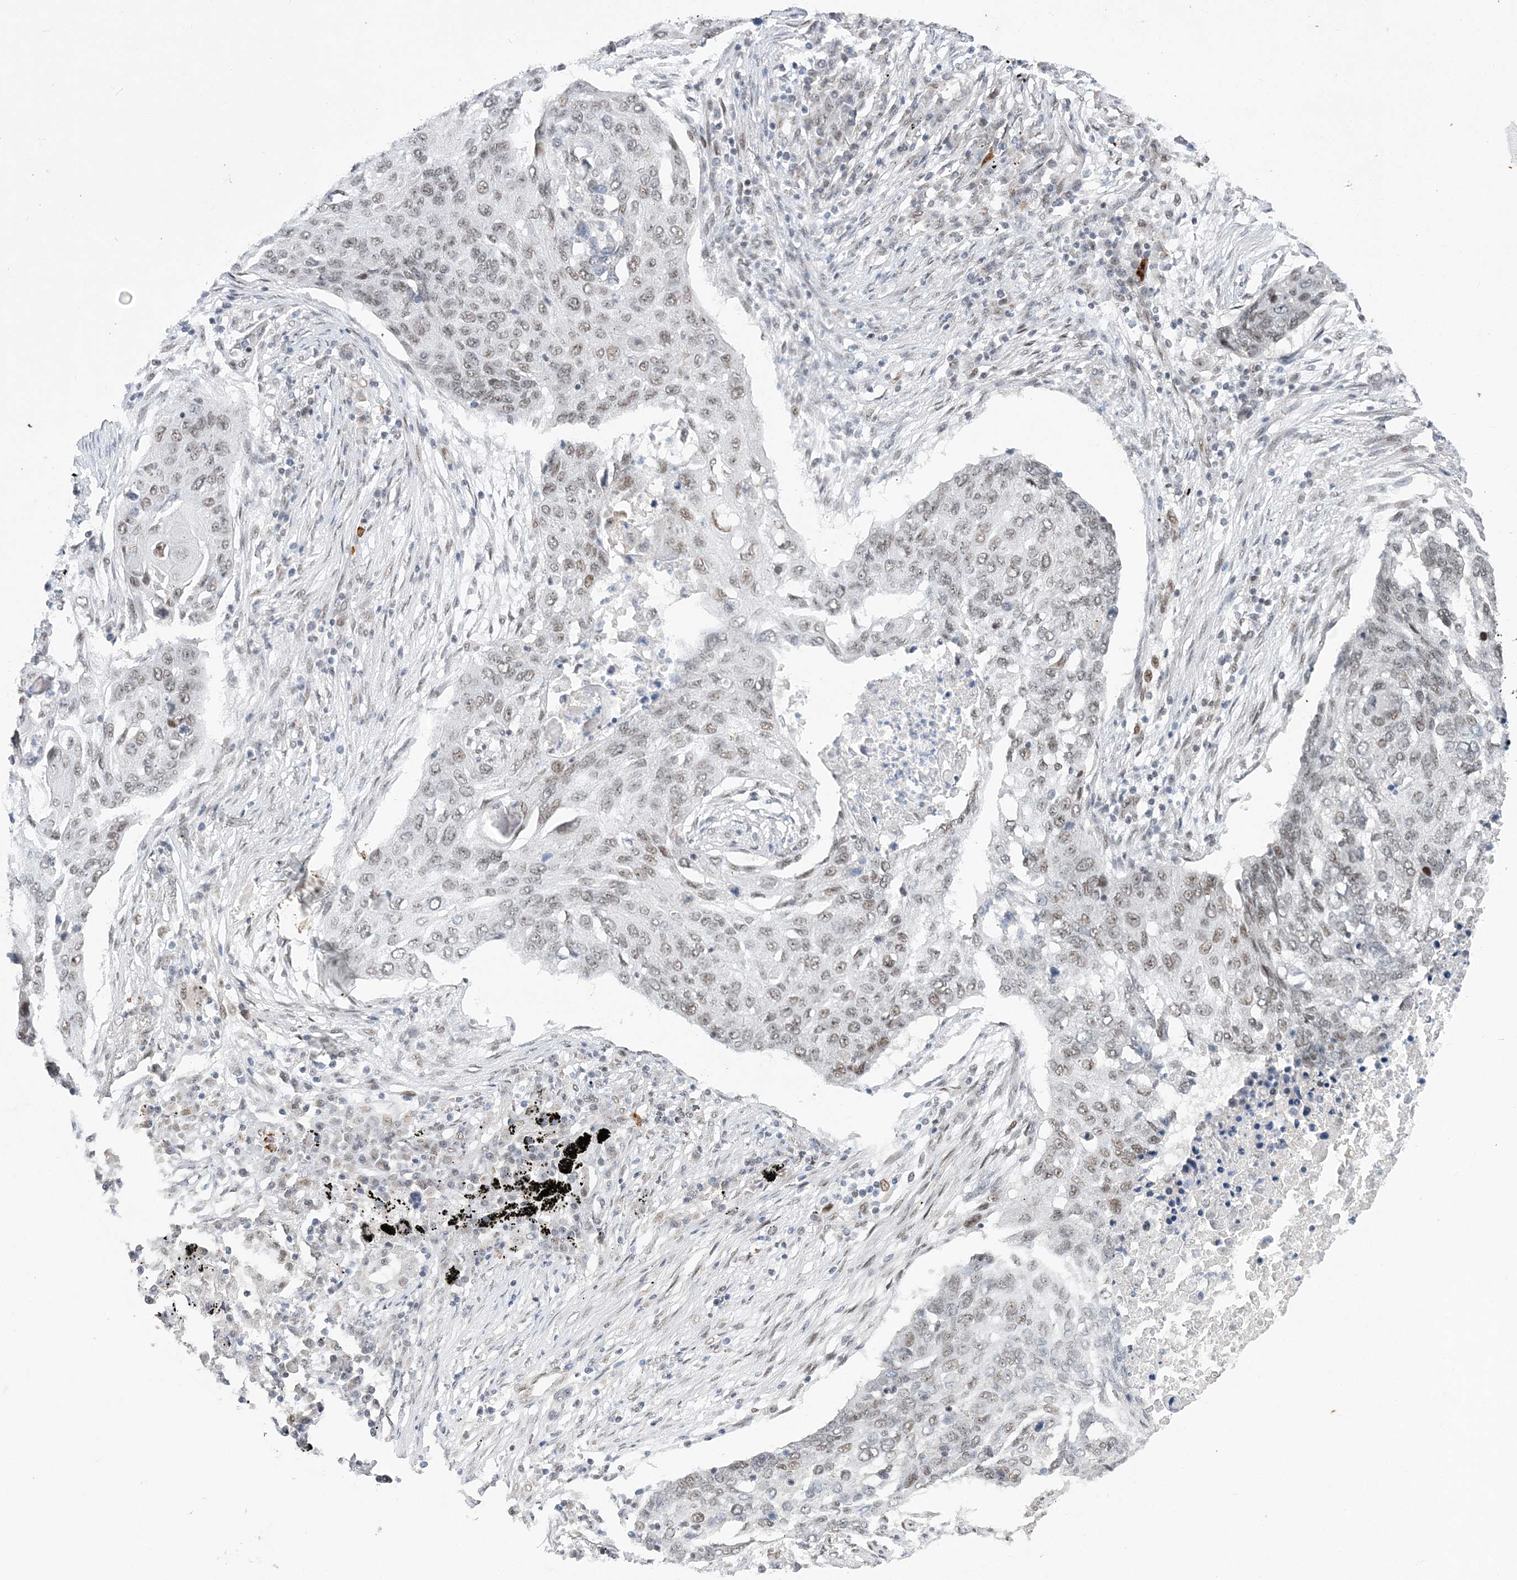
{"staining": {"intensity": "weak", "quantity": "25%-75%", "location": "nuclear"}, "tissue": "lung cancer", "cell_type": "Tumor cells", "image_type": "cancer", "snomed": [{"axis": "morphology", "description": "Squamous cell carcinoma, NOS"}, {"axis": "topography", "description": "Lung"}], "caption": "A brown stain shows weak nuclear positivity of a protein in human lung squamous cell carcinoma tumor cells. Nuclei are stained in blue.", "gene": "WAC", "patient": {"sex": "female", "age": 63}}